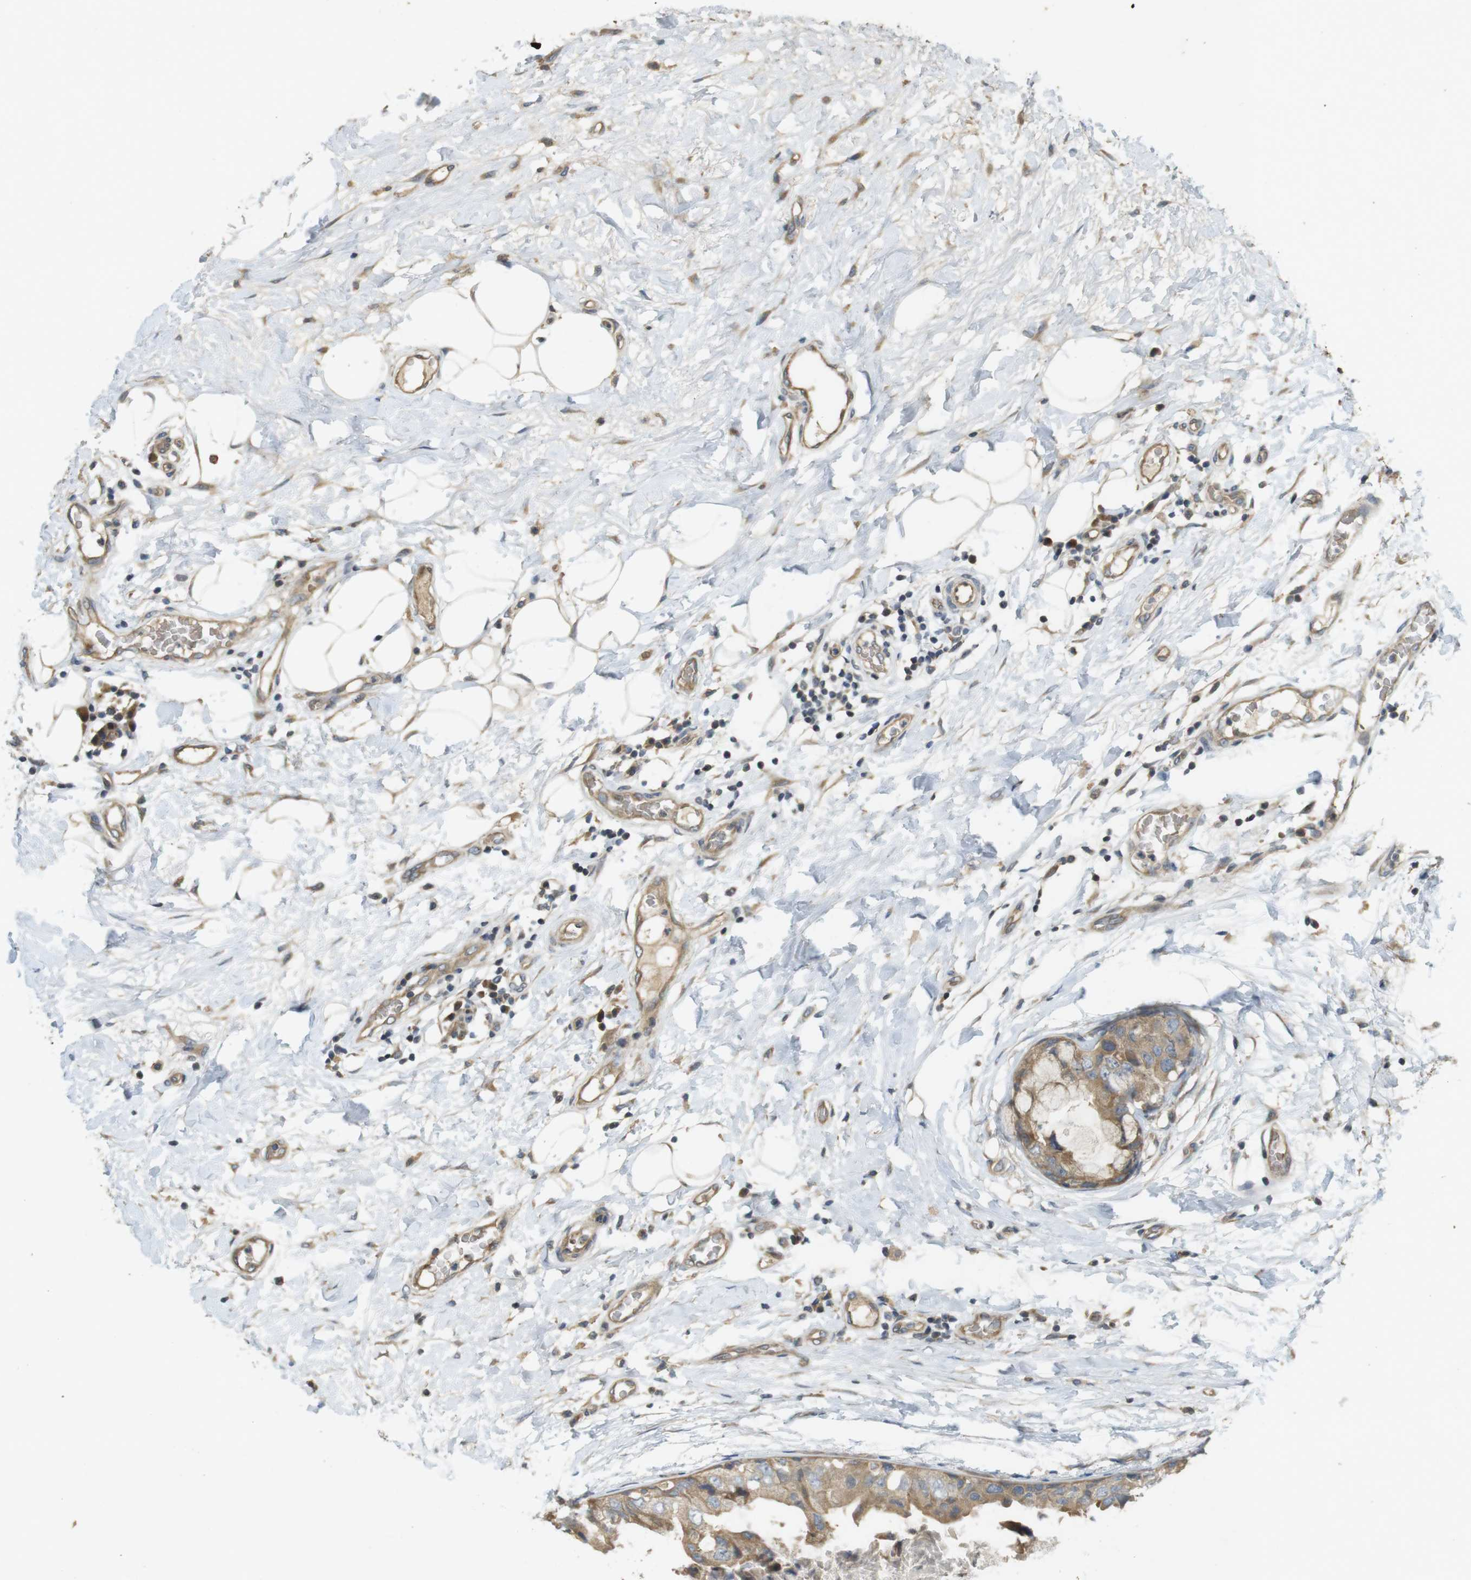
{"staining": {"intensity": "moderate", "quantity": ">75%", "location": "cytoplasmic/membranous"}, "tissue": "breast cancer", "cell_type": "Tumor cells", "image_type": "cancer", "snomed": [{"axis": "morphology", "description": "Duct carcinoma"}, {"axis": "topography", "description": "Breast"}], "caption": "Breast cancer (invasive ductal carcinoma) stained with a brown dye exhibits moderate cytoplasmic/membranous positive positivity in about >75% of tumor cells.", "gene": "CLTC", "patient": {"sex": "female", "age": 40}}